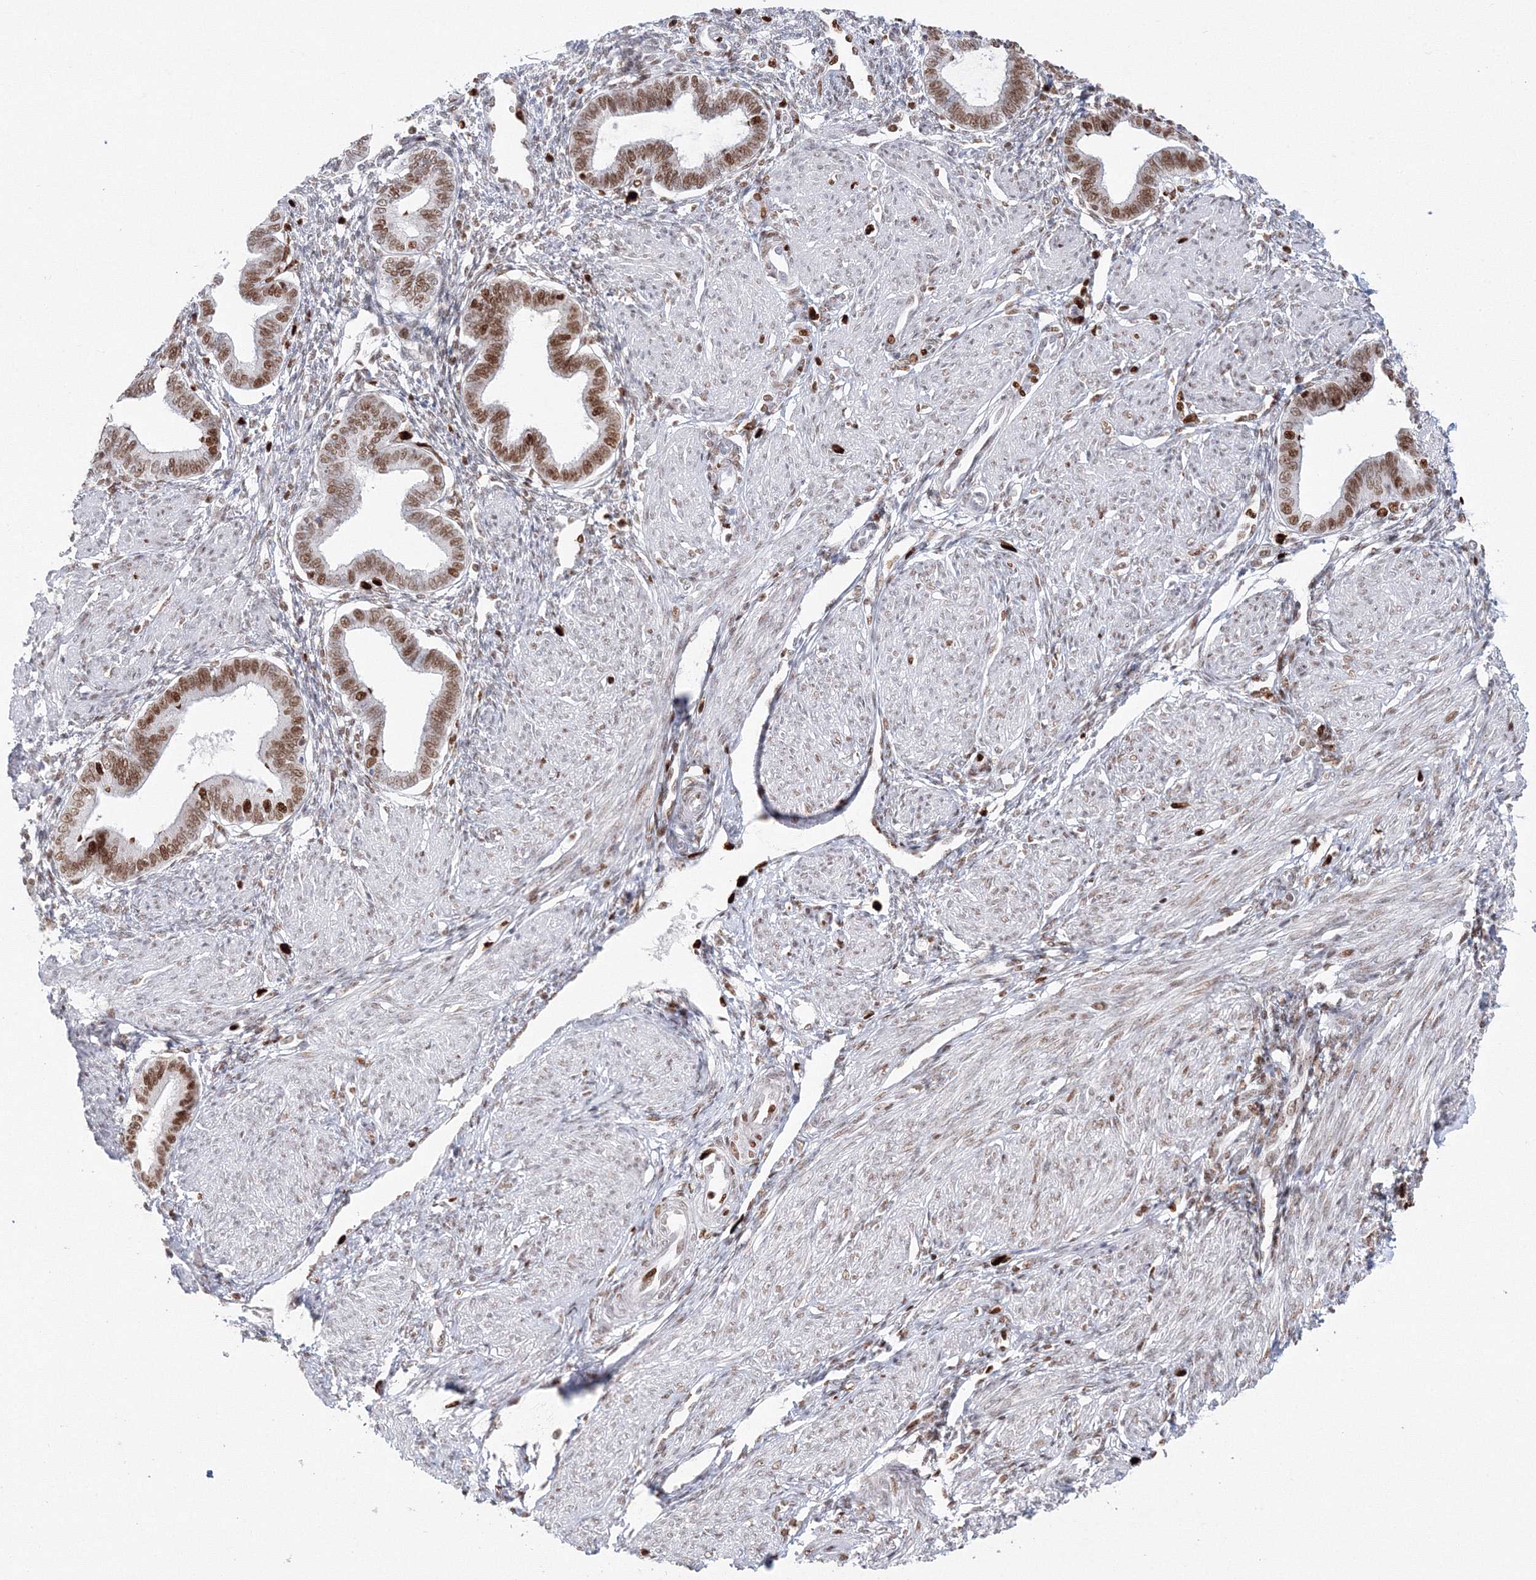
{"staining": {"intensity": "moderate", "quantity": "25%-75%", "location": "nuclear"}, "tissue": "endometrium", "cell_type": "Cells in endometrial stroma", "image_type": "normal", "snomed": [{"axis": "morphology", "description": "Normal tissue, NOS"}, {"axis": "topography", "description": "Endometrium"}], "caption": "Endometrium stained with DAB immunohistochemistry (IHC) exhibits medium levels of moderate nuclear positivity in about 25%-75% of cells in endometrial stroma.", "gene": "LIG1", "patient": {"sex": "female", "age": 53}}